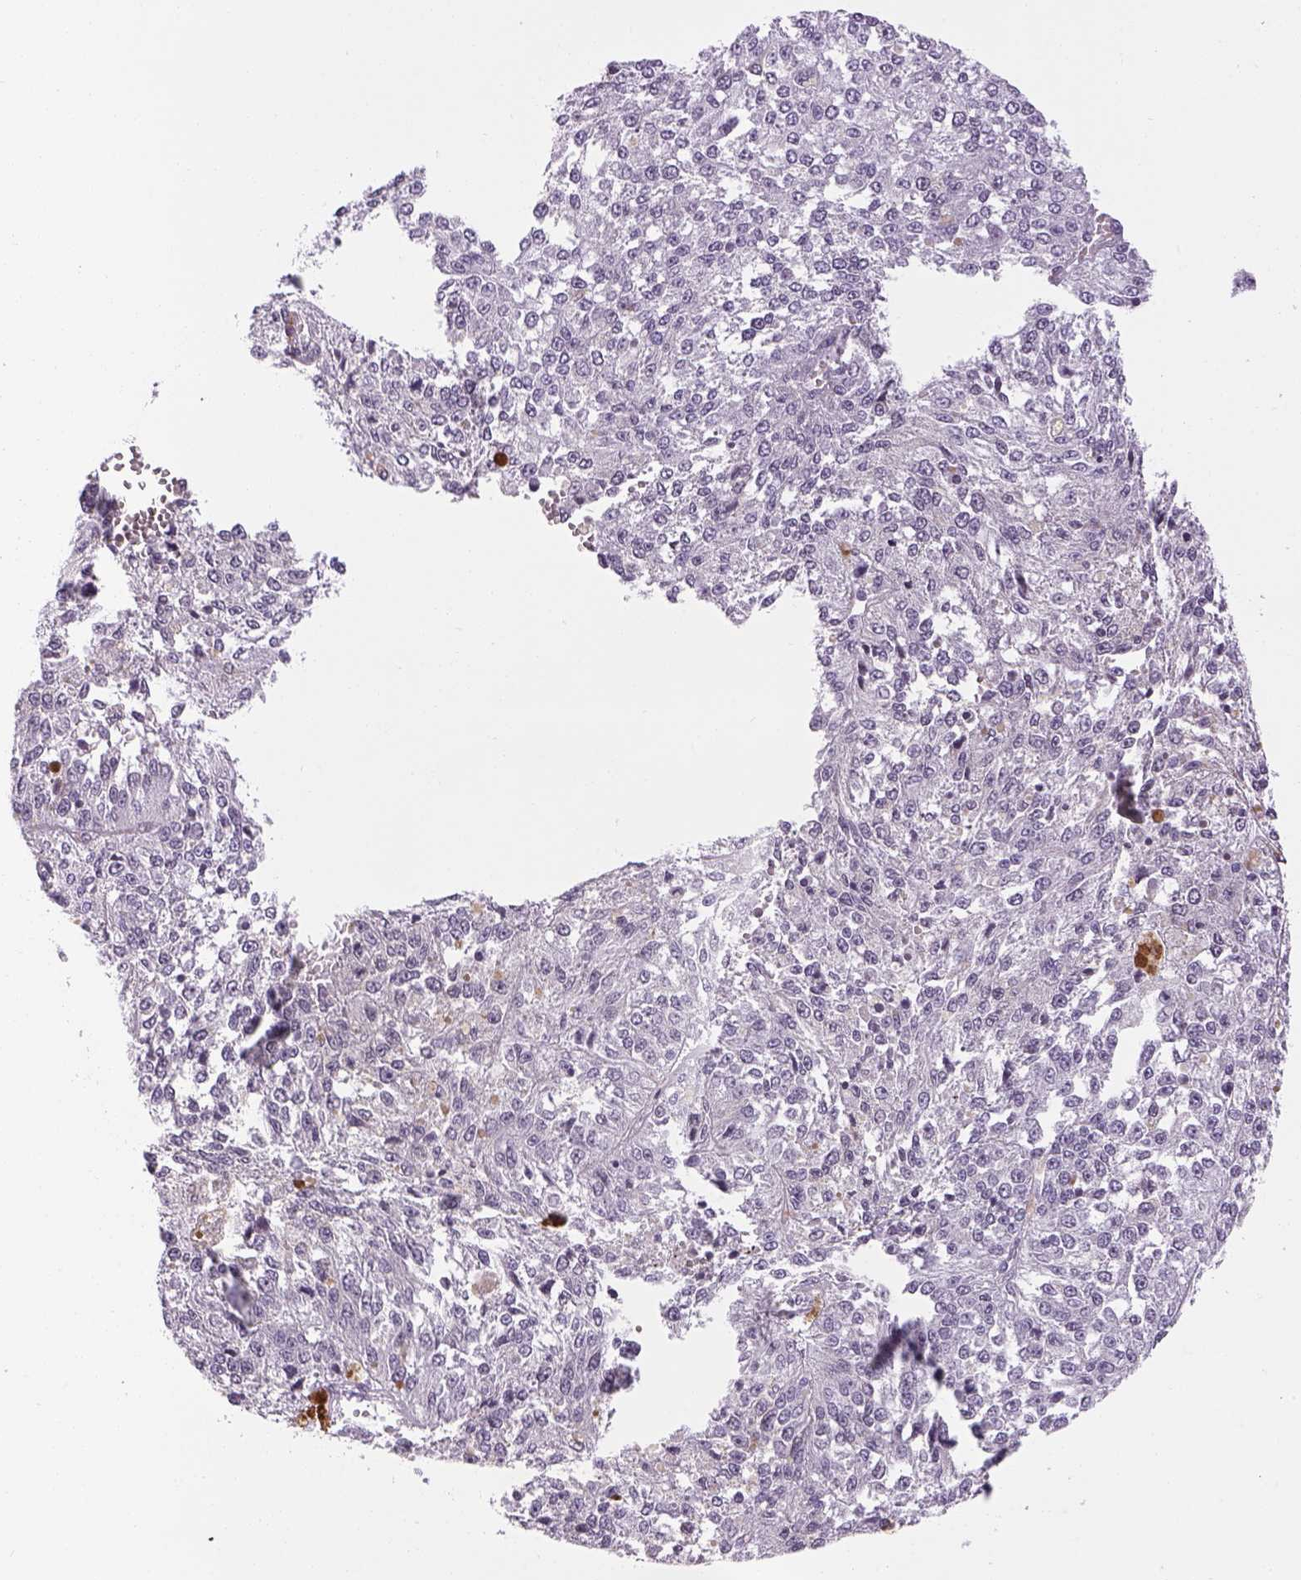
{"staining": {"intensity": "negative", "quantity": "none", "location": "none"}, "tissue": "melanoma", "cell_type": "Tumor cells", "image_type": "cancer", "snomed": [{"axis": "morphology", "description": "Malignant melanoma, Metastatic site"}, {"axis": "topography", "description": "Lymph node"}], "caption": "Immunohistochemical staining of melanoma shows no significant positivity in tumor cells.", "gene": "PRRT1", "patient": {"sex": "female", "age": 64}}